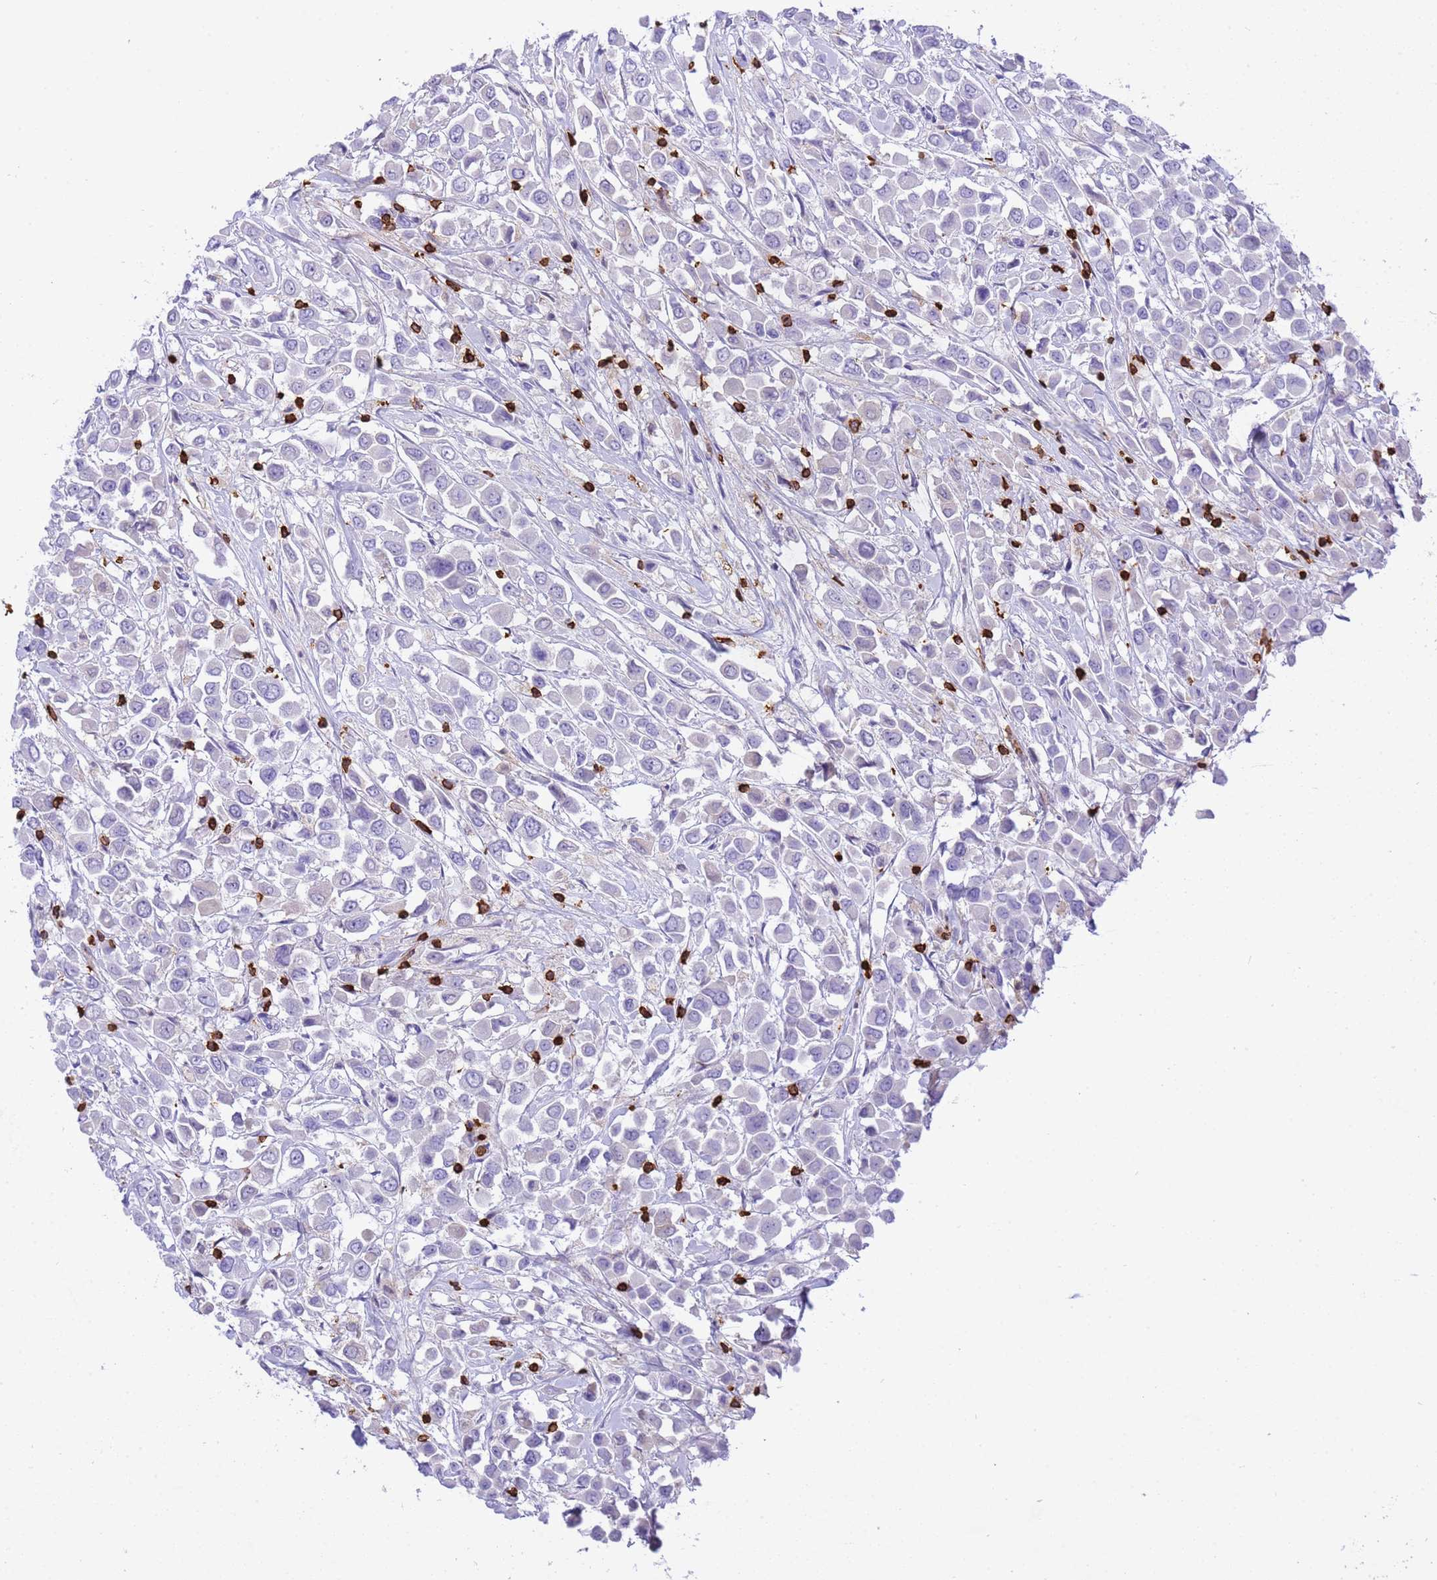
{"staining": {"intensity": "negative", "quantity": "none", "location": "none"}, "tissue": "breast cancer", "cell_type": "Tumor cells", "image_type": "cancer", "snomed": [{"axis": "morphology", "description": "Duct carcinoma"}, {"axis": "topography", "description": "Breast"}], "caption": "Histopathology image shows no significant protein positivity in tumor cells of breast infiltrating ductal carcinoma.", "gene": "IRF5", "patient": {"sex": "female", "age": 61}}